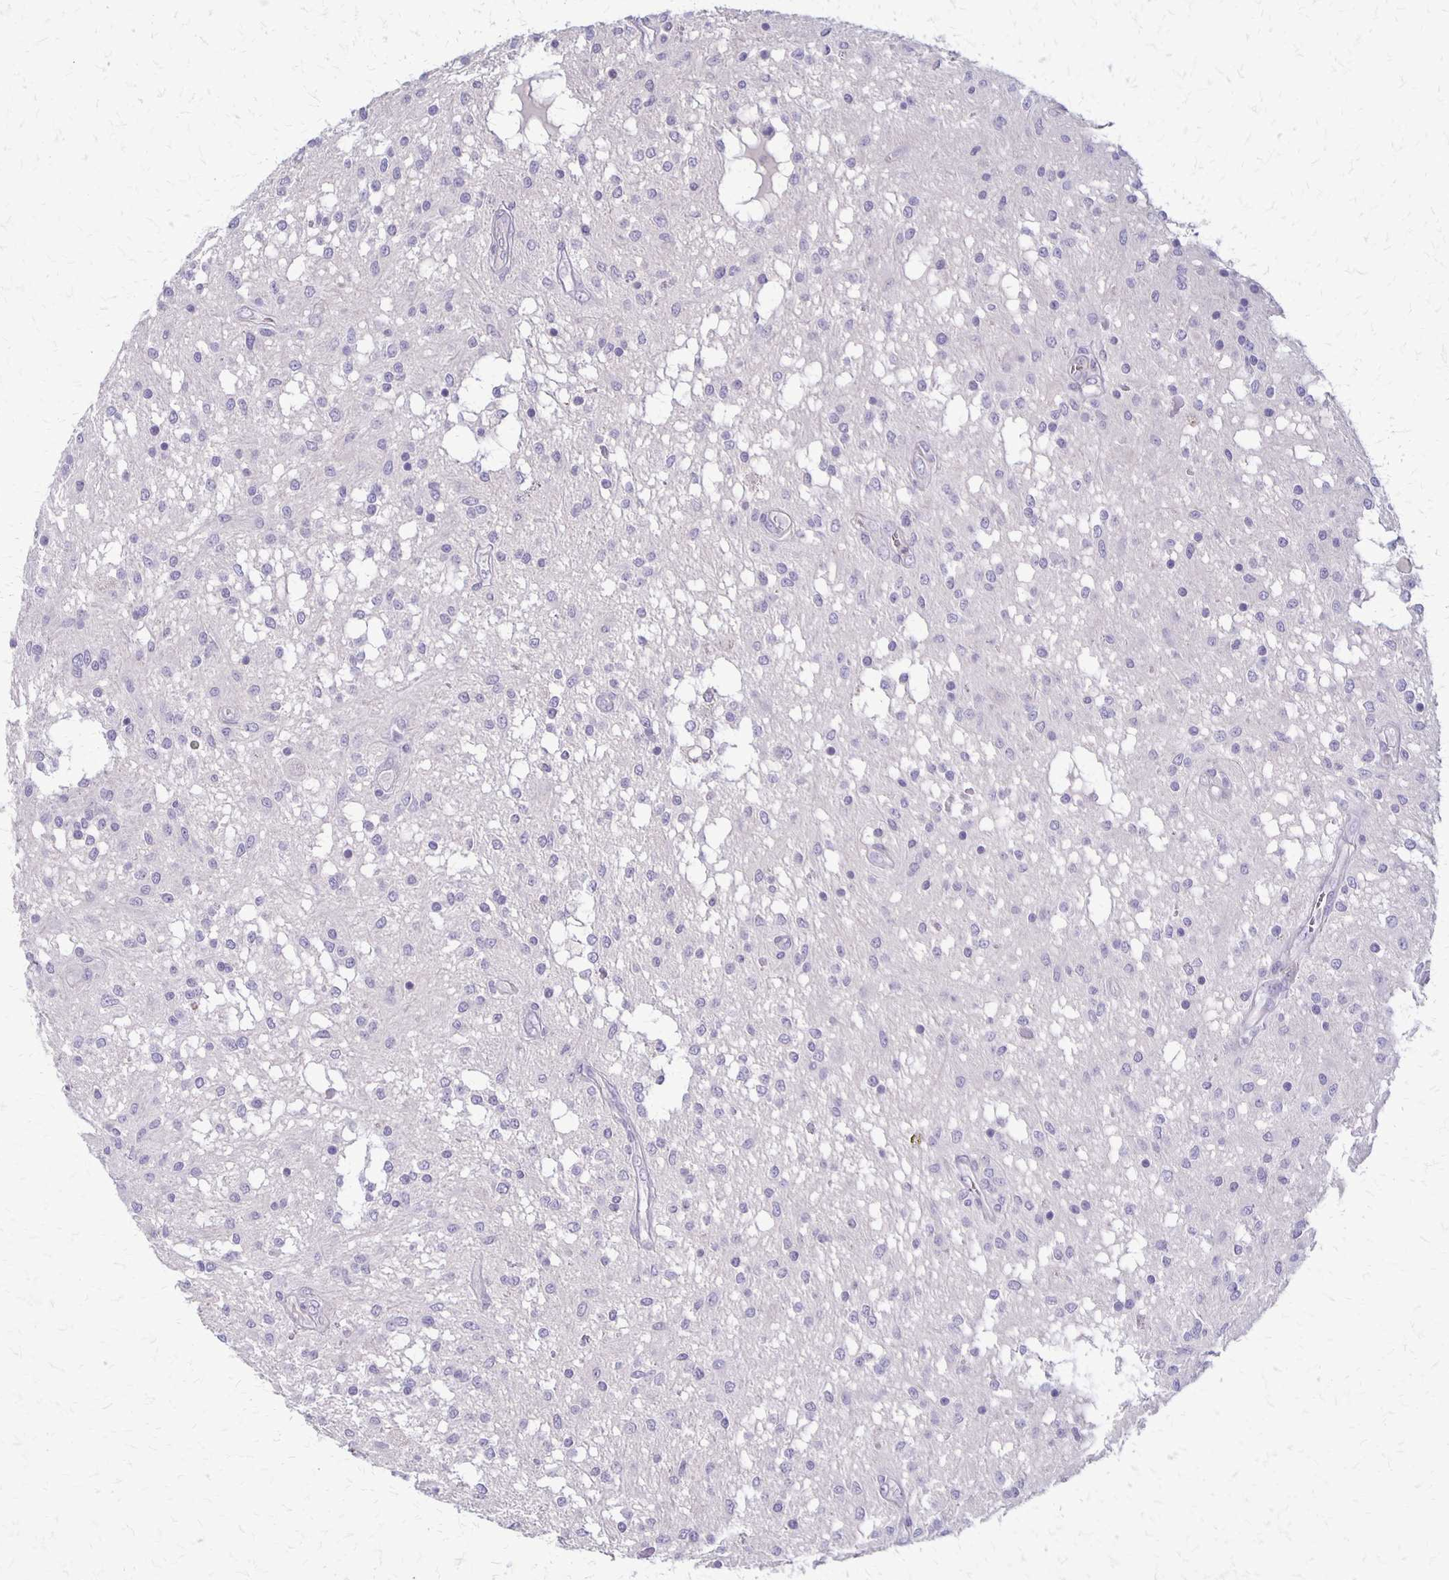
{"staining": {"intensity": "negative", "quantity": "none", "location": "none"}, "tissue": "glioma", "cell_type": "Tumor cells", "image_type": "cancer", "snomed": [{"axis": "morphology", "description": "Glioma, malignant, Low grade"}, {"axis": "topography", "description": "Cerebellum"}], "caption": "A photomicrograph of malignant low-grade glioma stained for a protein reveals no brown staining in tumor cells.", "gene": "SEPTIN5", "patient": {"sex": "female", "age": 14}}